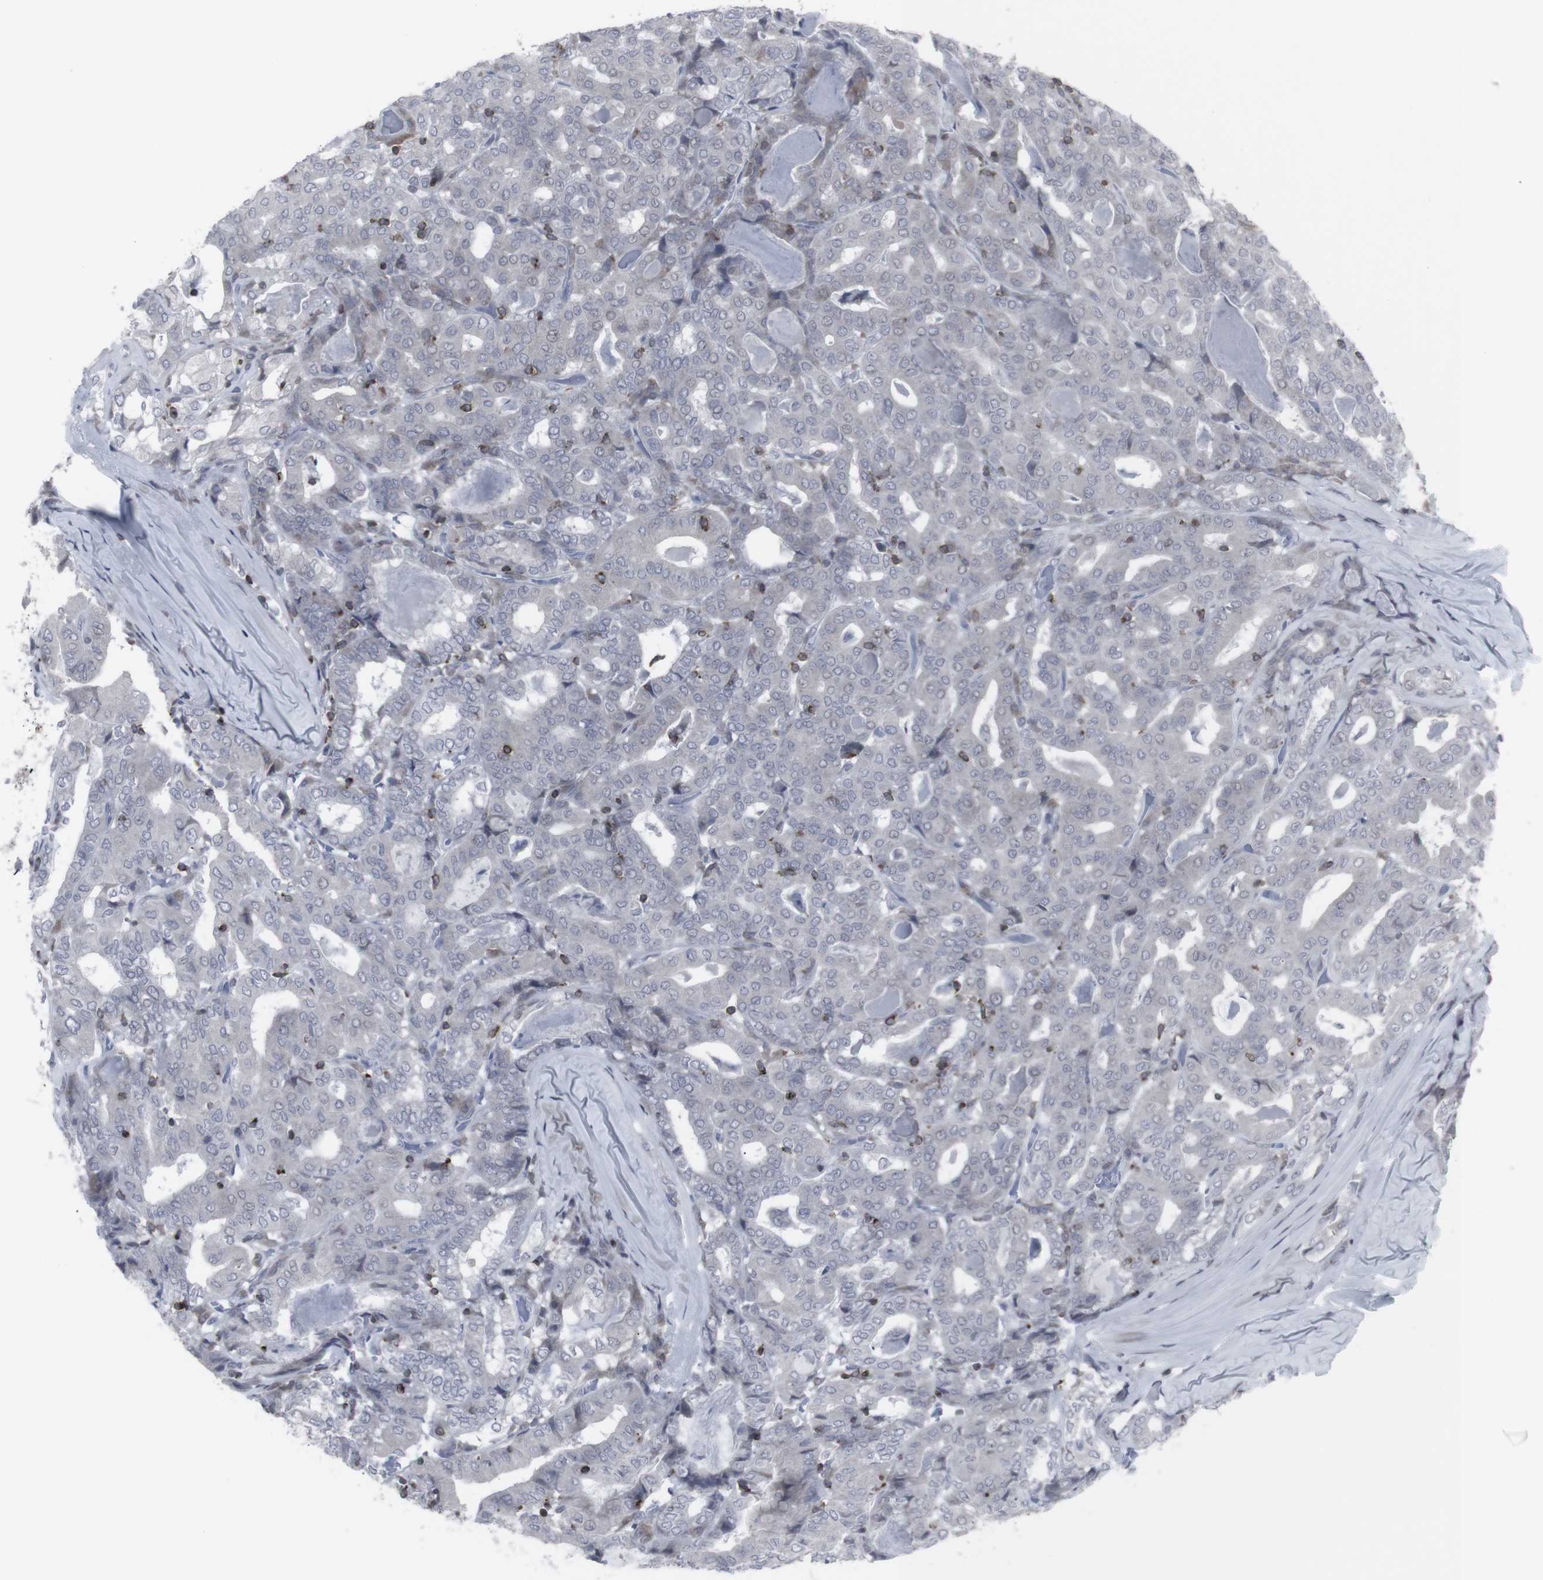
{"staining": {"intensity": "negative", "quantity": "none", "location": "none"}, "tissue": "thyroid cancer", "cell_type": "Tumor cells", "image_type": "cancer", "snomed": [{"axis": "morphology", "description": "Papillary adenocarcinoma, NOS"}, {"axis": "topography", "description": "Thyroid gland"}], "caption": "High power microscopy histopathology image of an IHC image of thyroid cancer (papillary adenocarcinoma), revealing no significant expression in tumor cells.", "gene": "APOBEC2", "patient": {"sex": "female", "age": 42}}